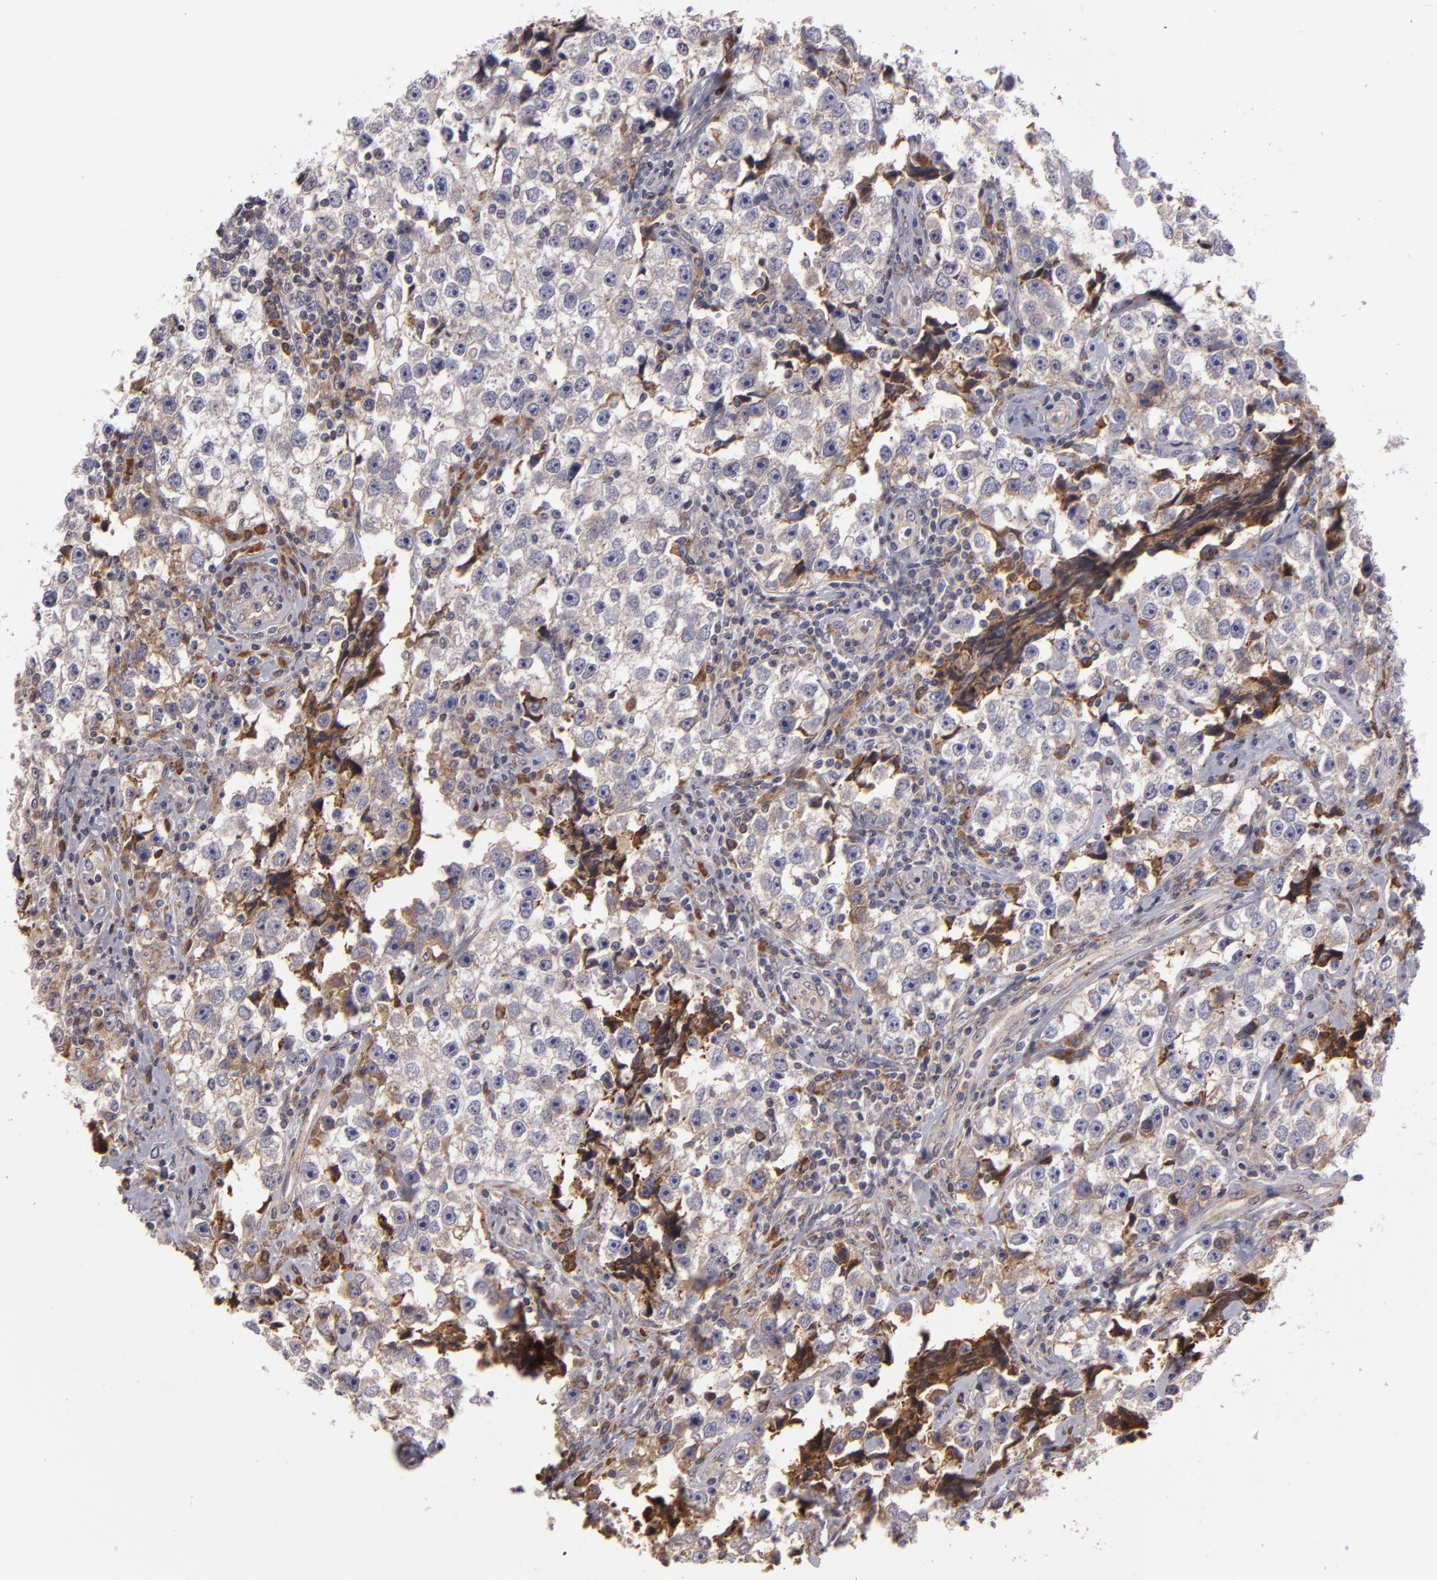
{"staining": {"intensity": "strong", "quantity": "25%-75%", "location": "cytoplasmic/membranous"}, "tissue": "testis cancer", "cell_type": "Tumor cells", "image_type": "cancer", "snomed": [{"axis": "morphology", "description": "Seminoma, NOS"}, {"axis": "topography", "description": "Testis"}], "caption": "Protein staining displays strong cytoplasmic/membranous positivity in approximately 25%-75% of tumor cells in testis cancer (seminoma).", "gene": "CFB", "patient": {"sex": "male", "age": 32}}